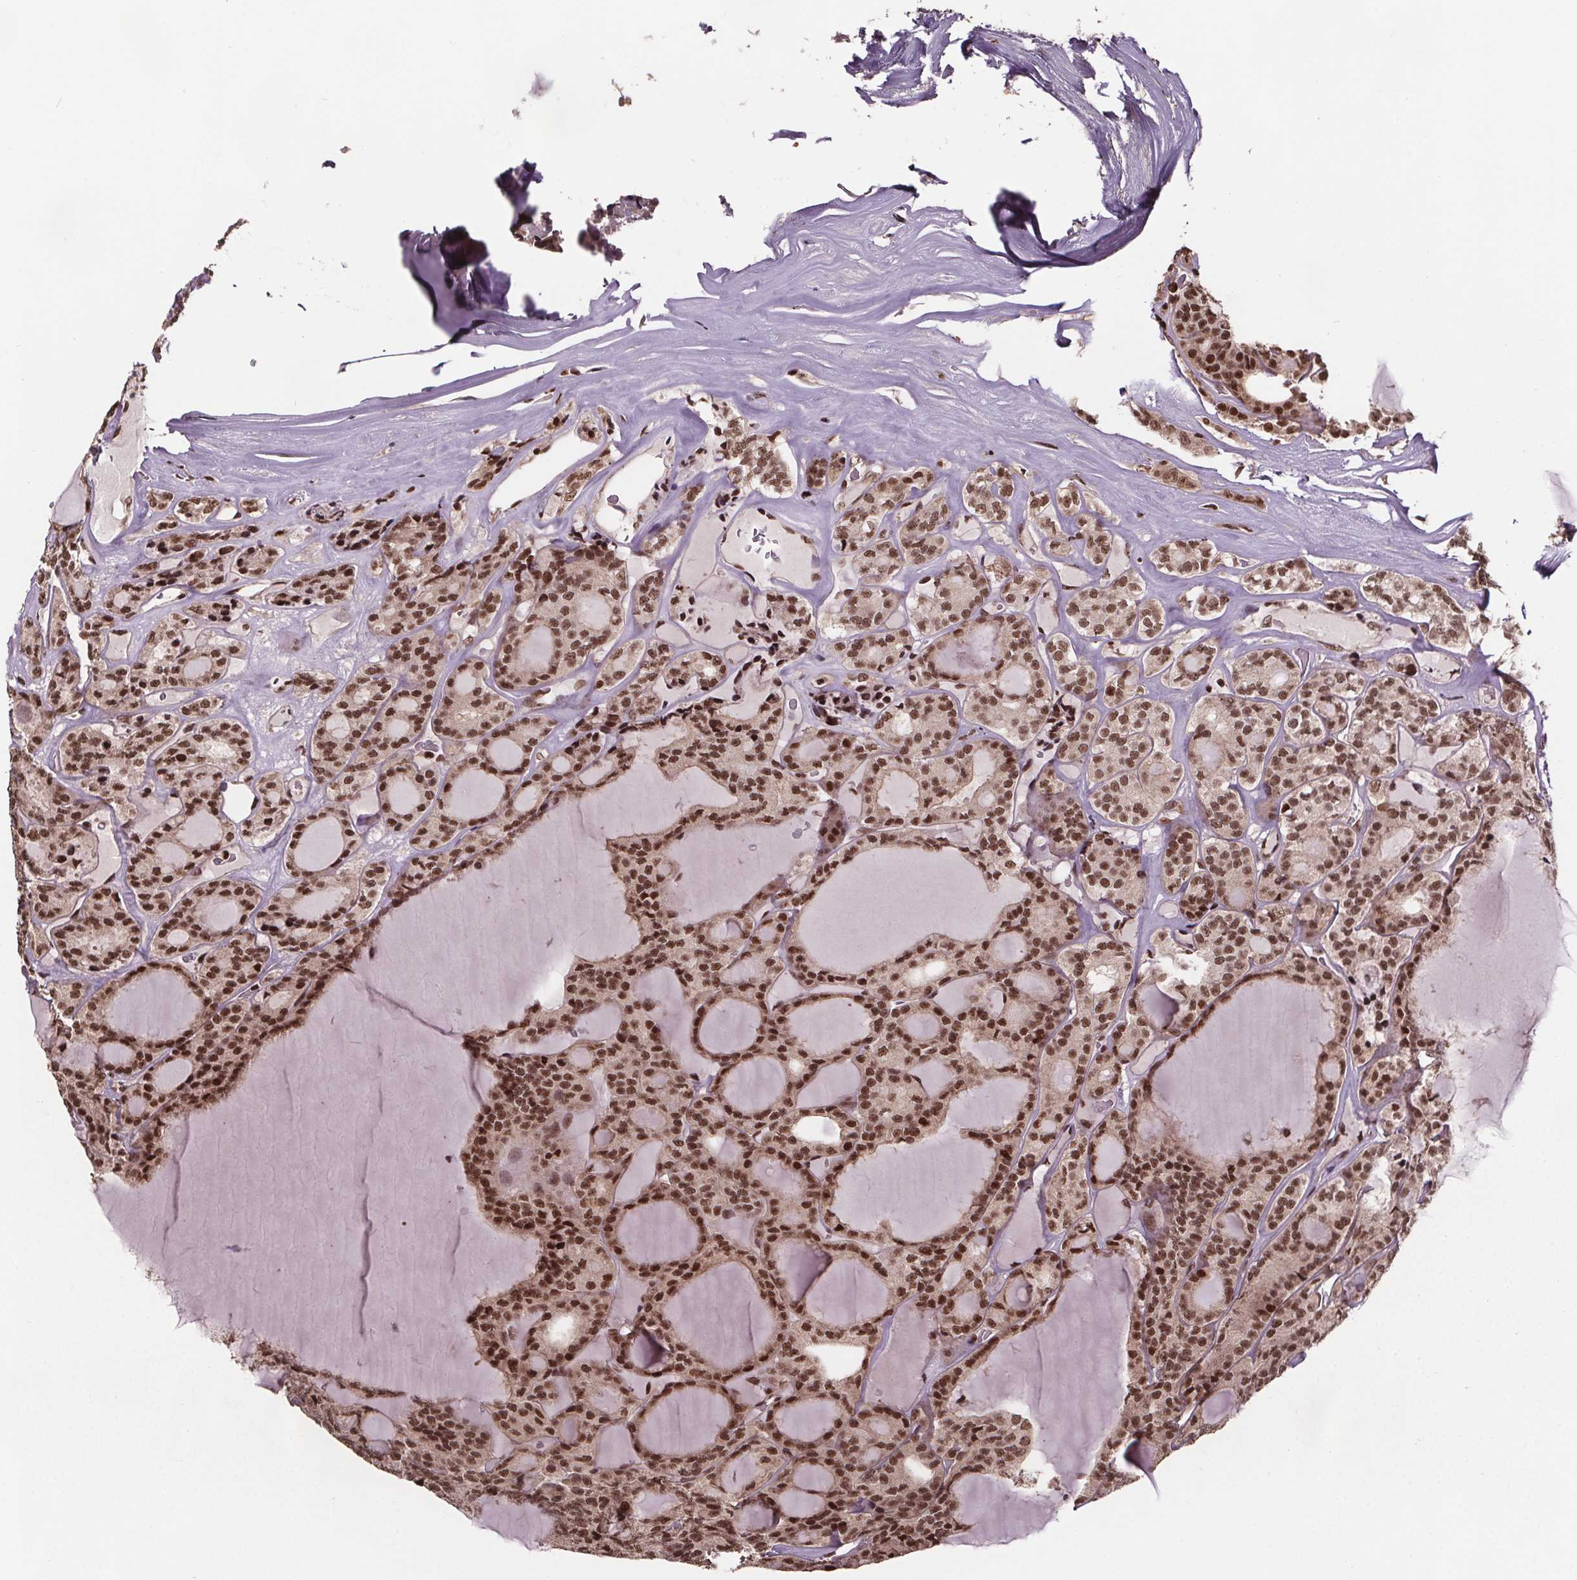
{"staining": {"intensity": "moderate", "quantity": ">75%", "location": "nuclear"}, "tissue": "thyroid cancer", "cell_type": "Tumor cells", "image_type": "cancer", "snomed": [{"axis": "morphology", "description": "Follicular adenoma carcinoma, NOS"}, {"axis": "topography", "description": "Thyroid gland"}], "caption": "The histopathology image demonstrates immunohistochemical staining of thyroid follicular adenoma carcinoma. There is moderate nuclear expression is seen in about >75% of tumor cells. (DAB IHC, brown staining for protein, blue staining for nuclei).", "gene": "JARID2", "patient": {"sex": "male", "age": 74}}